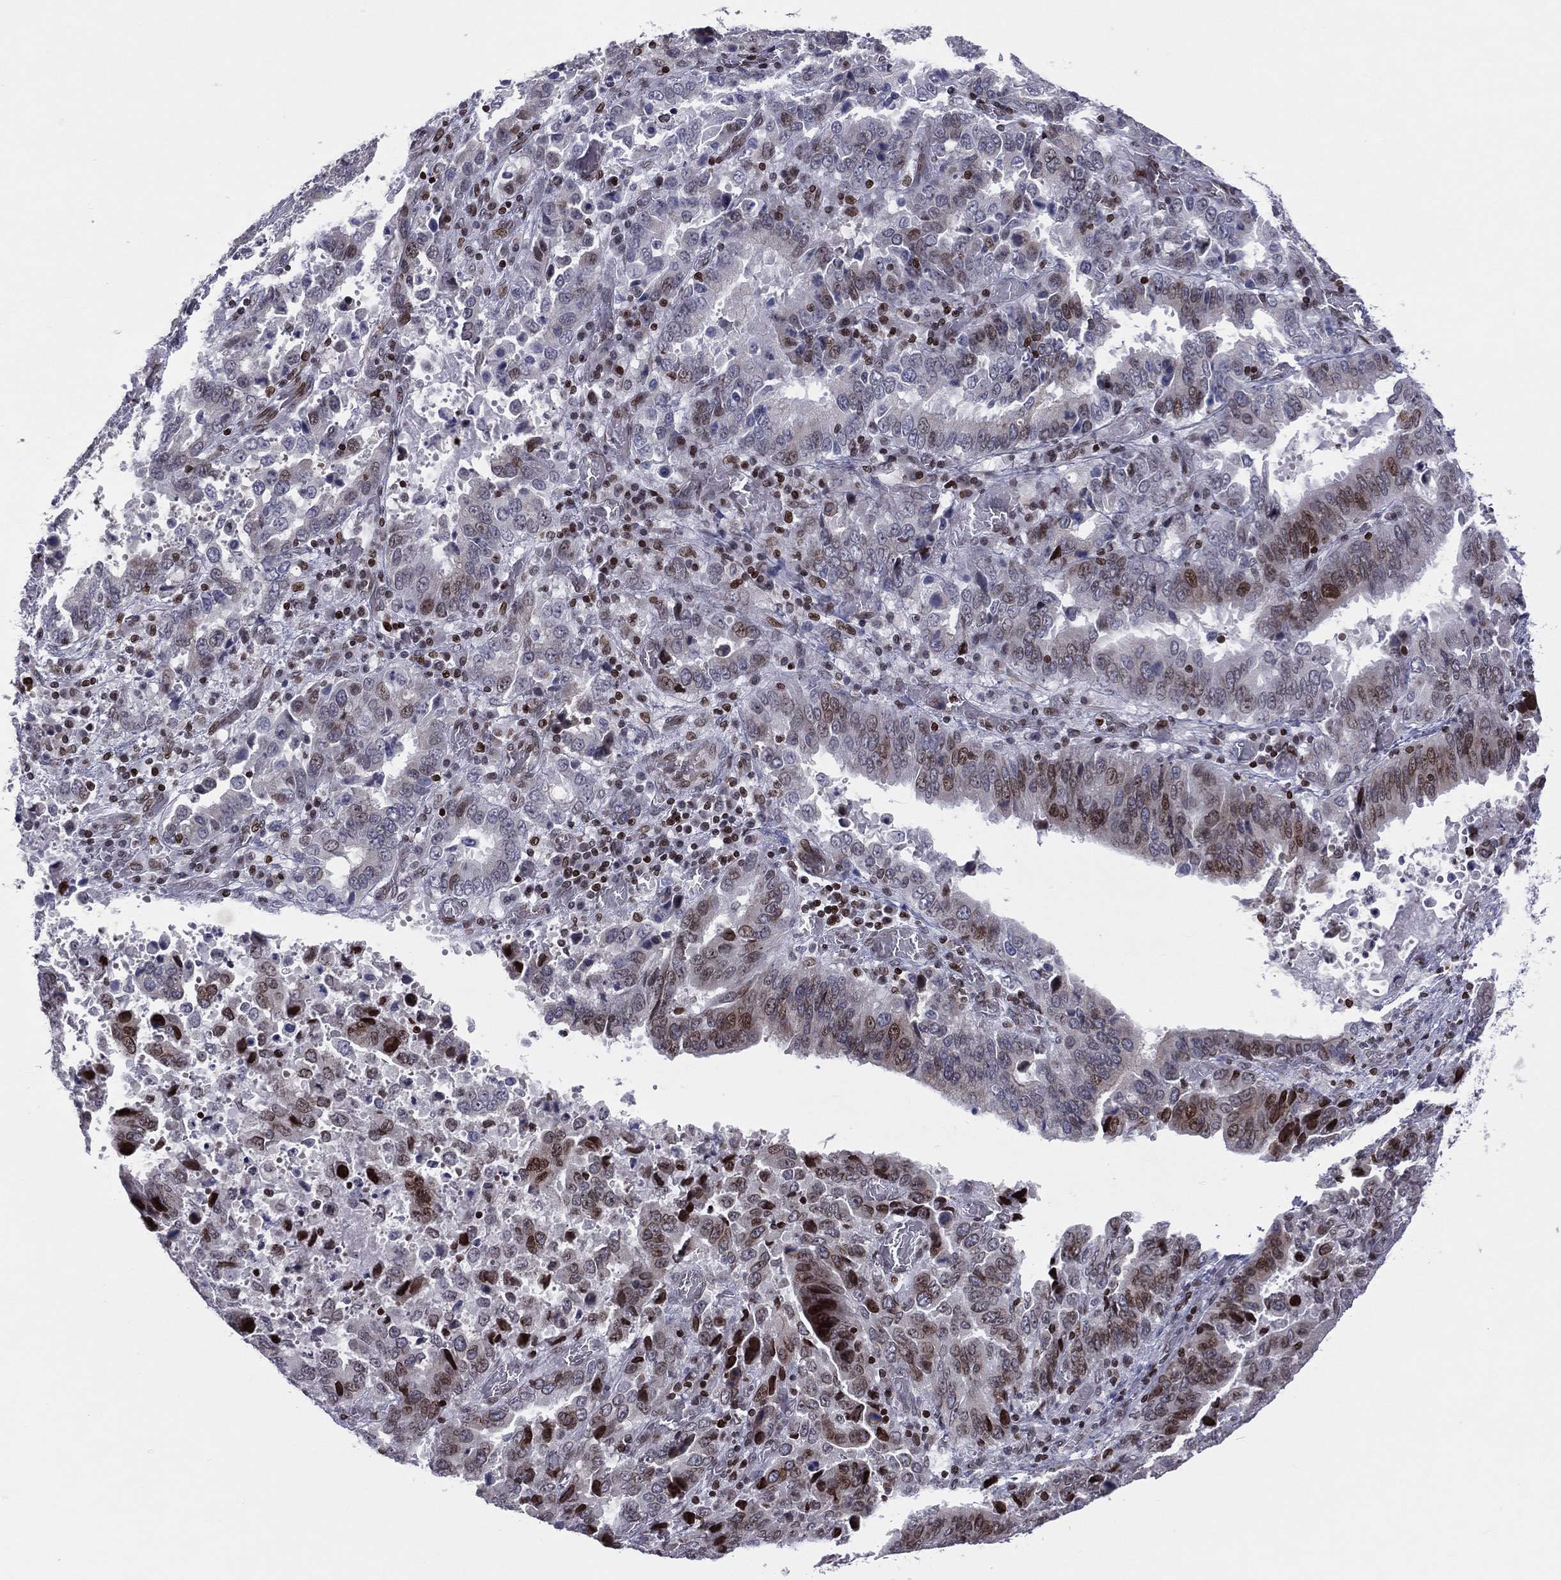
{"staining": {"intensity": "moderate", "quantity": "25%-75%", "location": "nuclear"}, "tissue": "stomach cancer", "cell_type": "Tumor cells", "image_type": "cancer", "snomed": [{"axis": "morphology", "description": "Adenocarcinoma, NOS"}, {"axis": "topography", "description": "Stomach, upper"}], "caption": "IHC image of neoplastic tissue: stomach cancer (adenocarcinoma) stained using immunohistochemistry (IHC) reveals medium levels of moderate protein expression localized specifically in the nuclear of tumor cells, appearing as a nuclear brown color.", "gene": "DBF4B", "patient": {"sex": "male", "age": 74}}